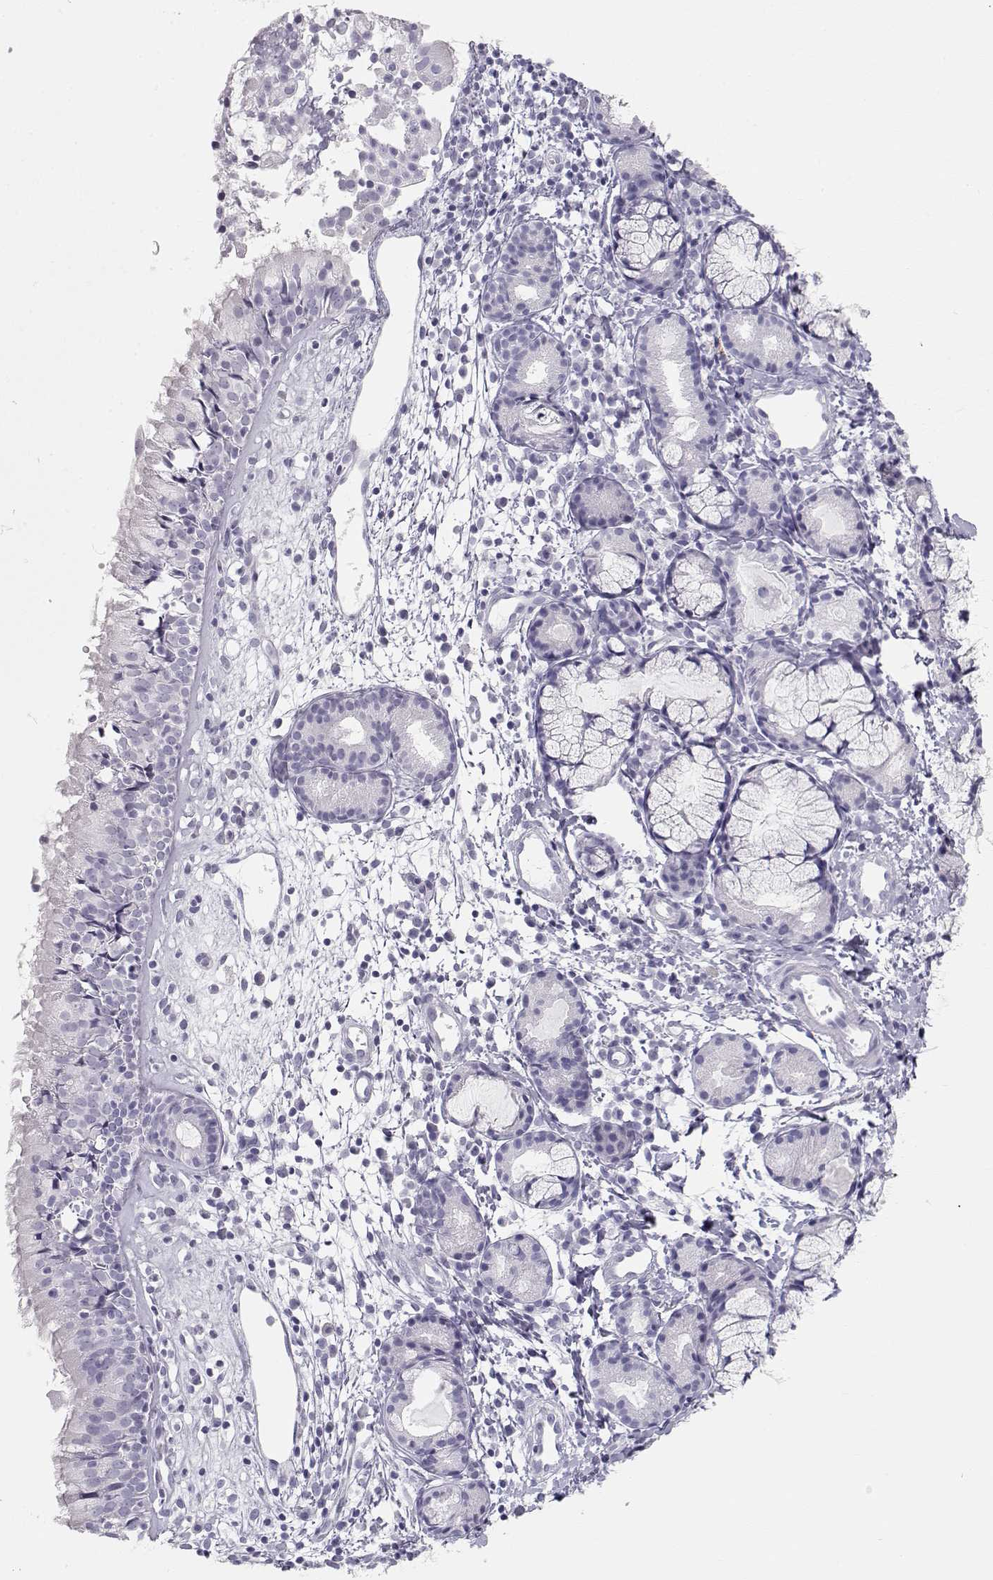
{"staining": {"intensity": "negative", "quantity": "none", "location": "none"}, "tissue": "nasopharynx", "cell_type": "Respiratory epithelial cells", "image_type": "normal", "snomed": [{"axis": "morphology", "description": "Normal tissue, NOS"}, {"axis": "topography", "description": "Nasopharynx"}], "caption": "DAB immunohistochemical staining of benign nasopharynx exhibits no significant positivity in respiratory epithelial cells.", "gene": "TKTL1", "patient": {"sex": "male", "age": 9}}